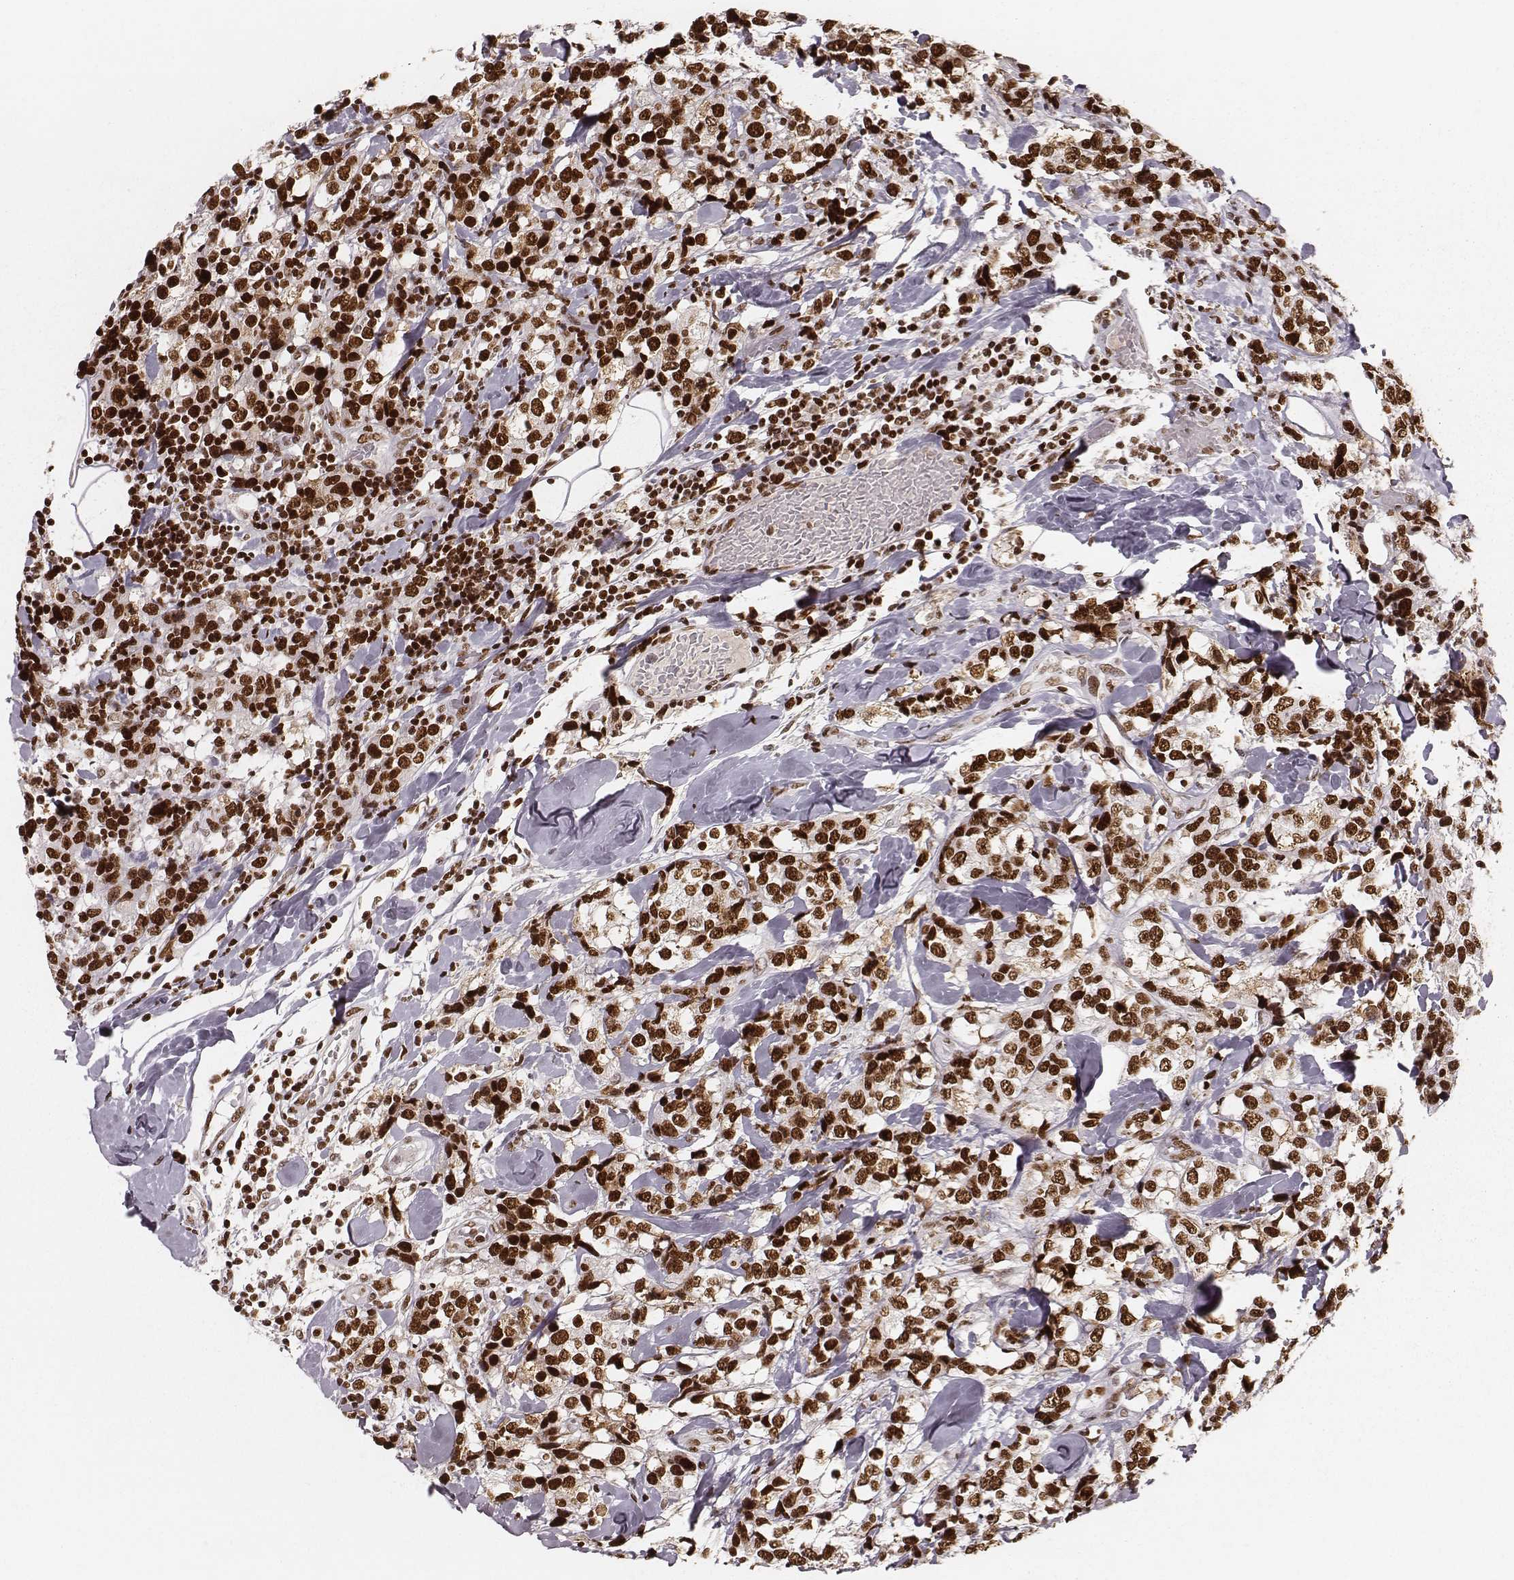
{"staining": {"intensity": "strong", "quantity": ">75%", "location": "nuclear"}, "tissue": "breast cancer", "cell_type": "Tumor cells", "image_type": "cancer", "snomed": [{"axis": "morphology", "description": "Lobular carcinoma"}, {"axis": "topography", "description": "Breast"}], "caption": "Protein expression analysis of breast cancer exhibits strong nuclear expression in approximately >75% of tumor cells. The staining was performed using DAB to visualize the protein expression in brown, while the nuclei were stained in blue with hematoxylin (Magnification: 20x).", "gene": "PARP1", "patient": {"sex": "female", "age": 59}}